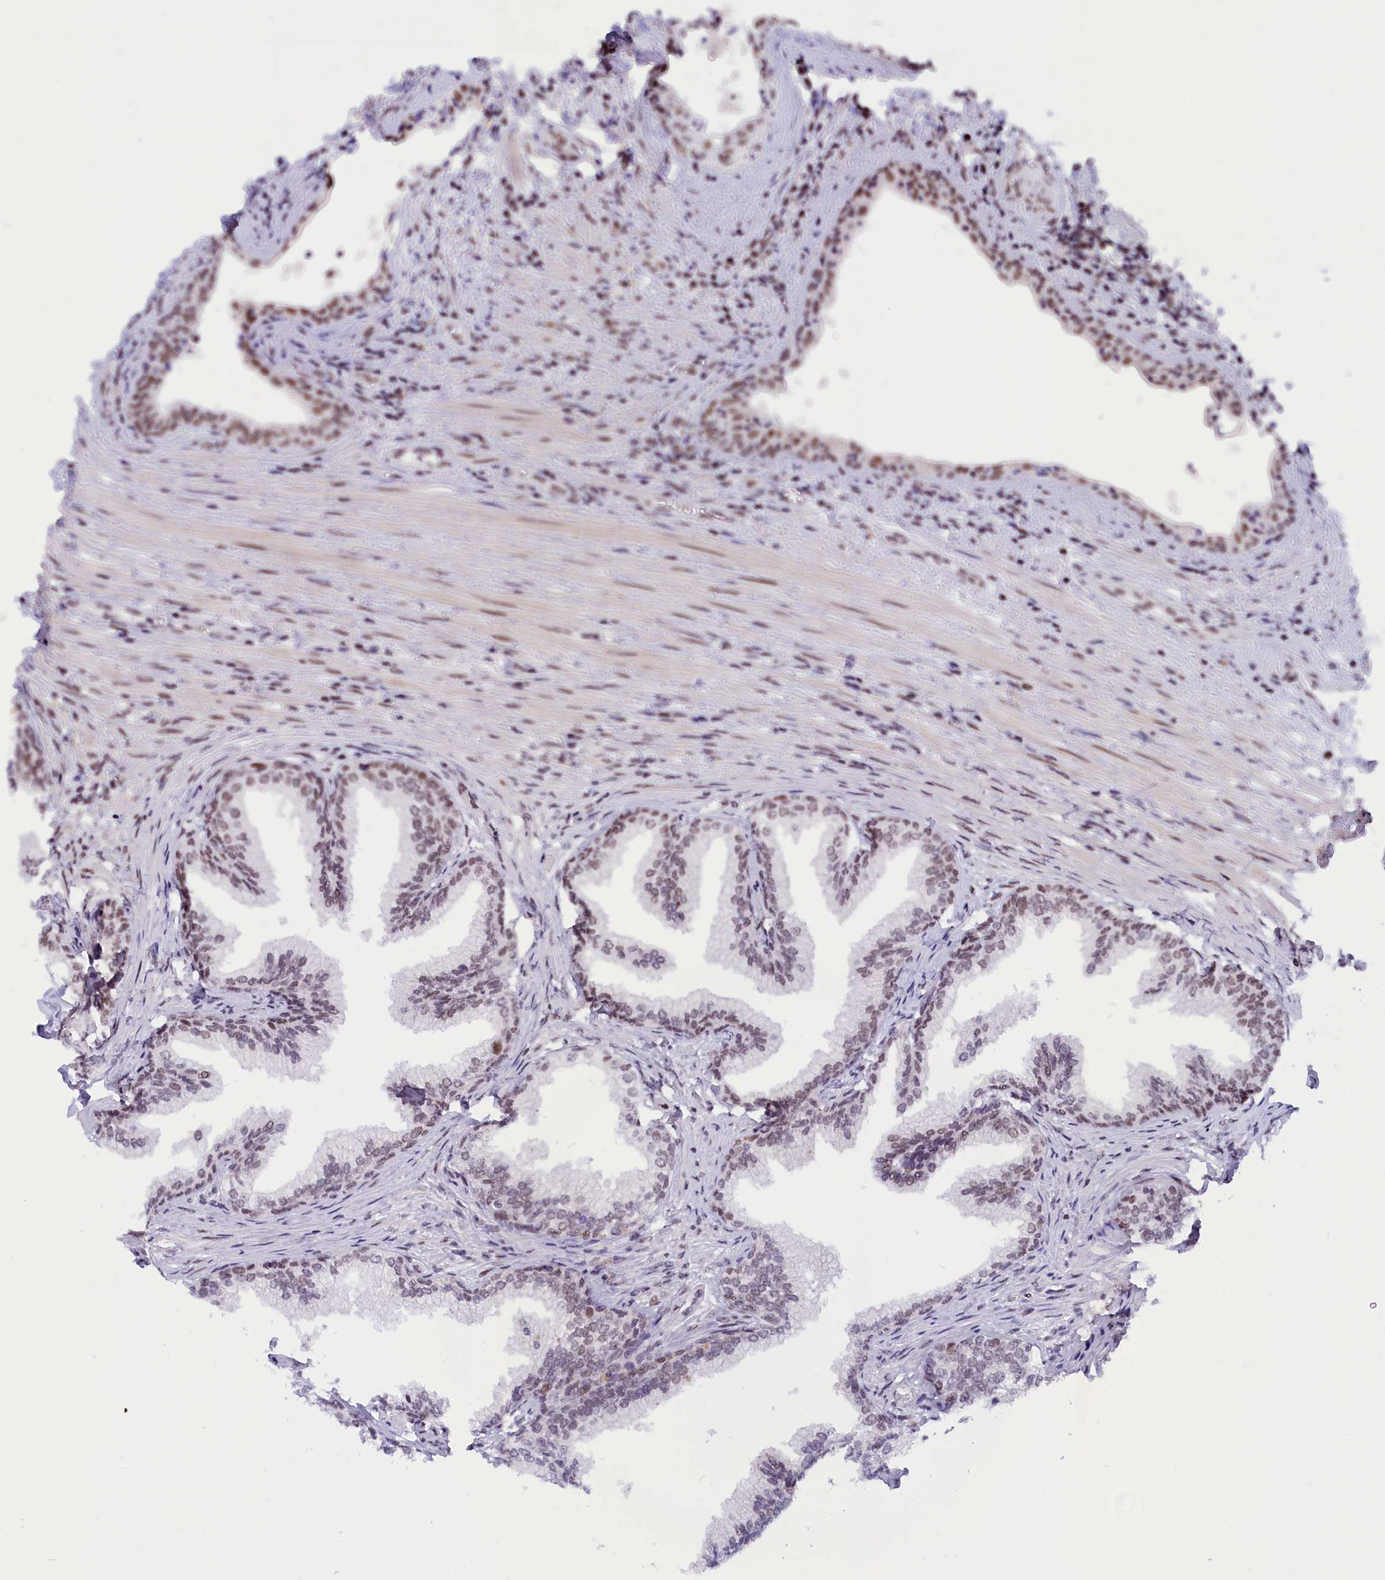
{"staining": {"intensity": "moderate", "quantity": "25%-75%", "location": "nuclear"}, "tissue": "prostate", "cell_type": "Glandular cells", "image_type": "normal", "snomed": [{"axis": "morphology", "description": "Normal tissue, NOS"}, {"axis": "topography", "description": "Prostate"}], "caption": "Immunohistochemistry photomicrograph of normal prostate stained for a protein (brown), which exhibits medium levels of moderate nuclear expression in about 25%-75% of glandular cells.", "gene": "CDYL2", "patient": {"sex": "male", "age": 76}}